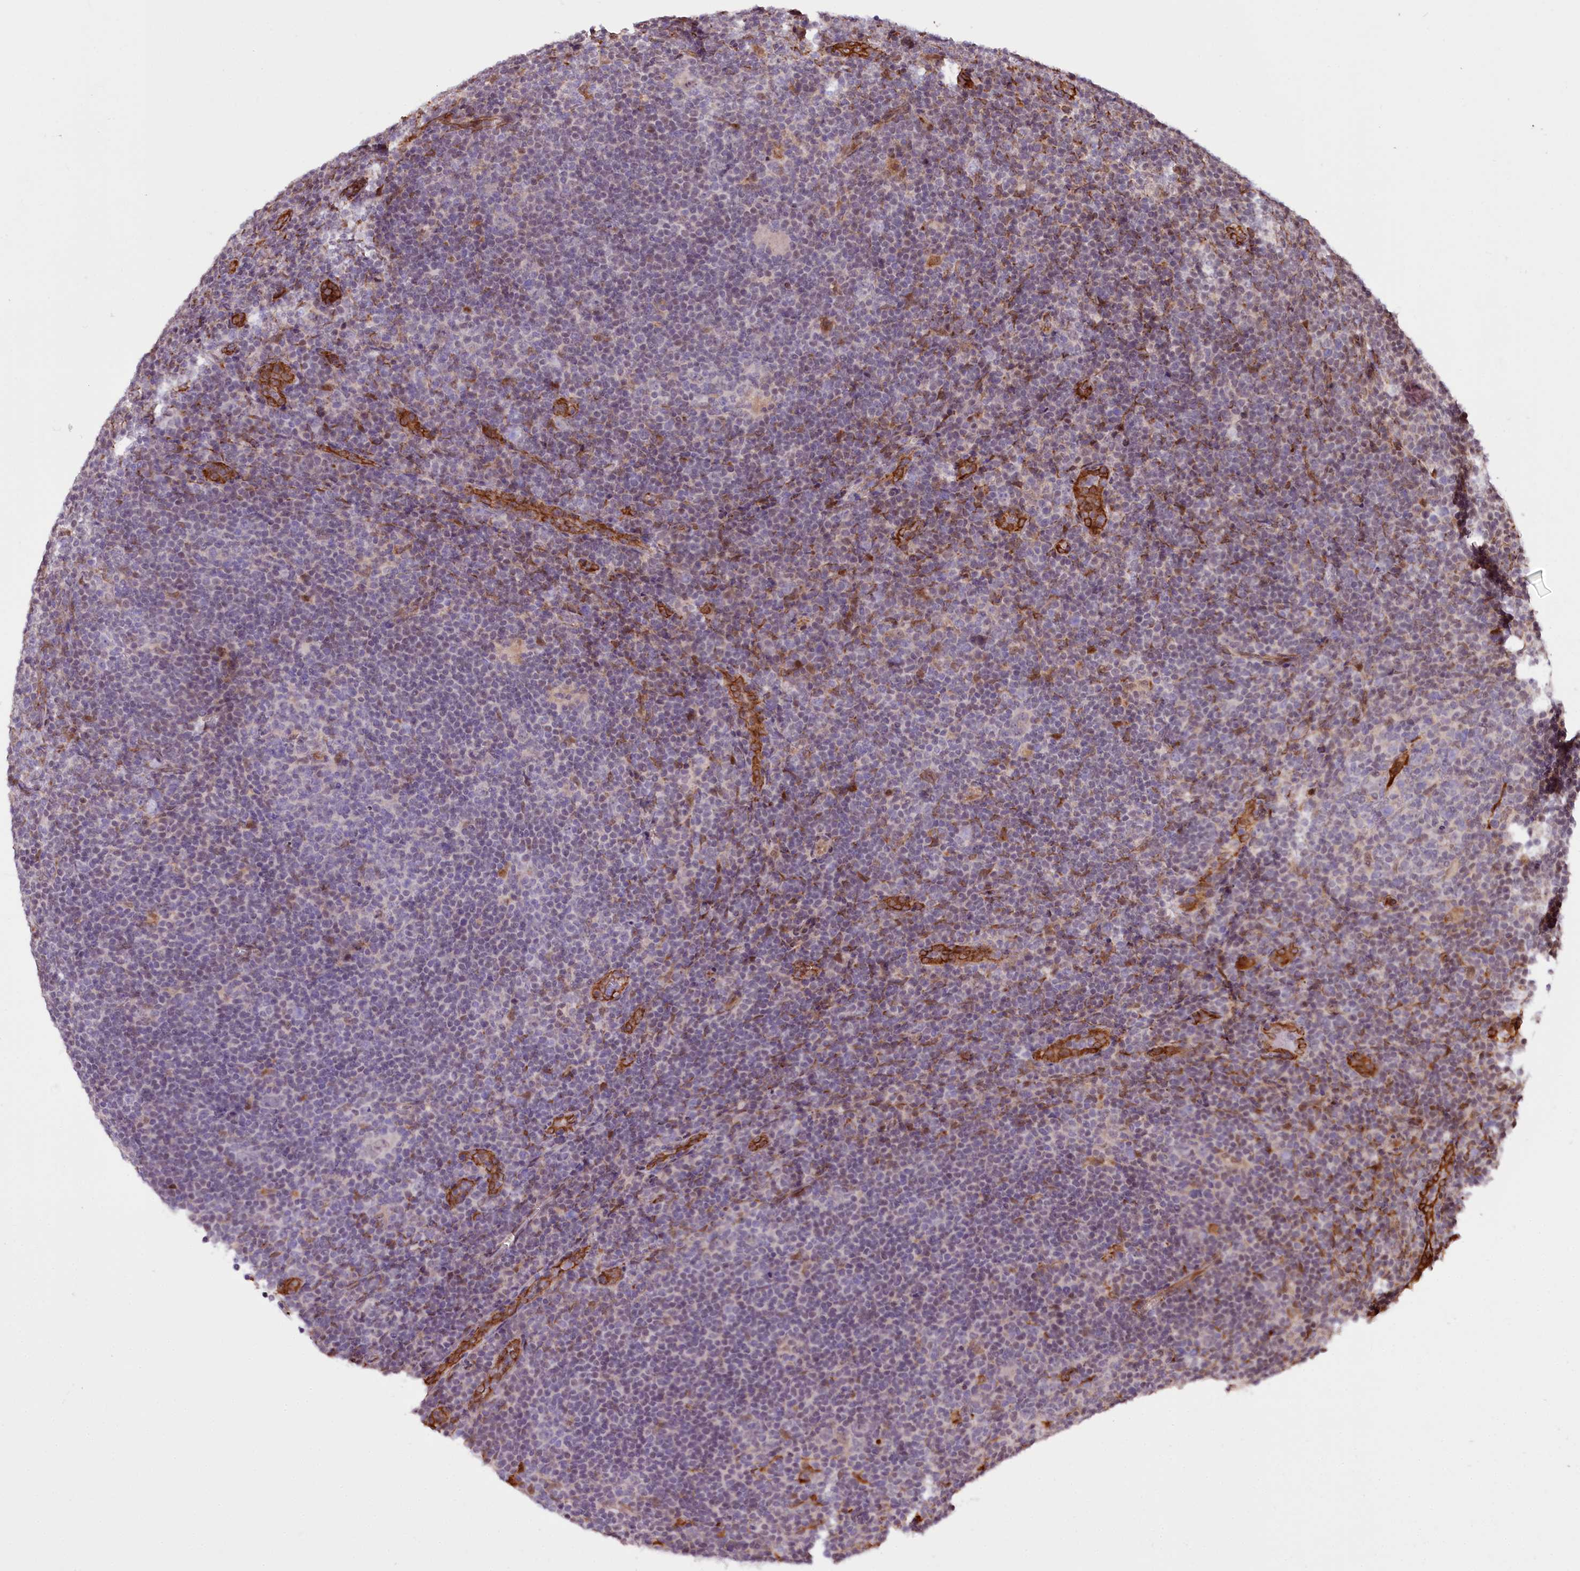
{"staining": {"intensity": "negative", "quantity": "none", "location": "none"}, "tissue": "lymphoma", "cell_type": "Tumor cells", "image_type": "cancer", "snomed": [{"axis": "morphology", "description": "Hodgkin's disease, NOS"}, {"axis": "topography", "description": "Lymph node"}], "caption": "A photomicrograph of Hodgkin's disease stained for a protein displays no brown staining in tumor cells. (DAB (3,3'-diaminobenzidine) immunohistochemistry (IHC), high magnification).", "gene": "CUTC", "patient": {"sex": "female", "age": 57}}